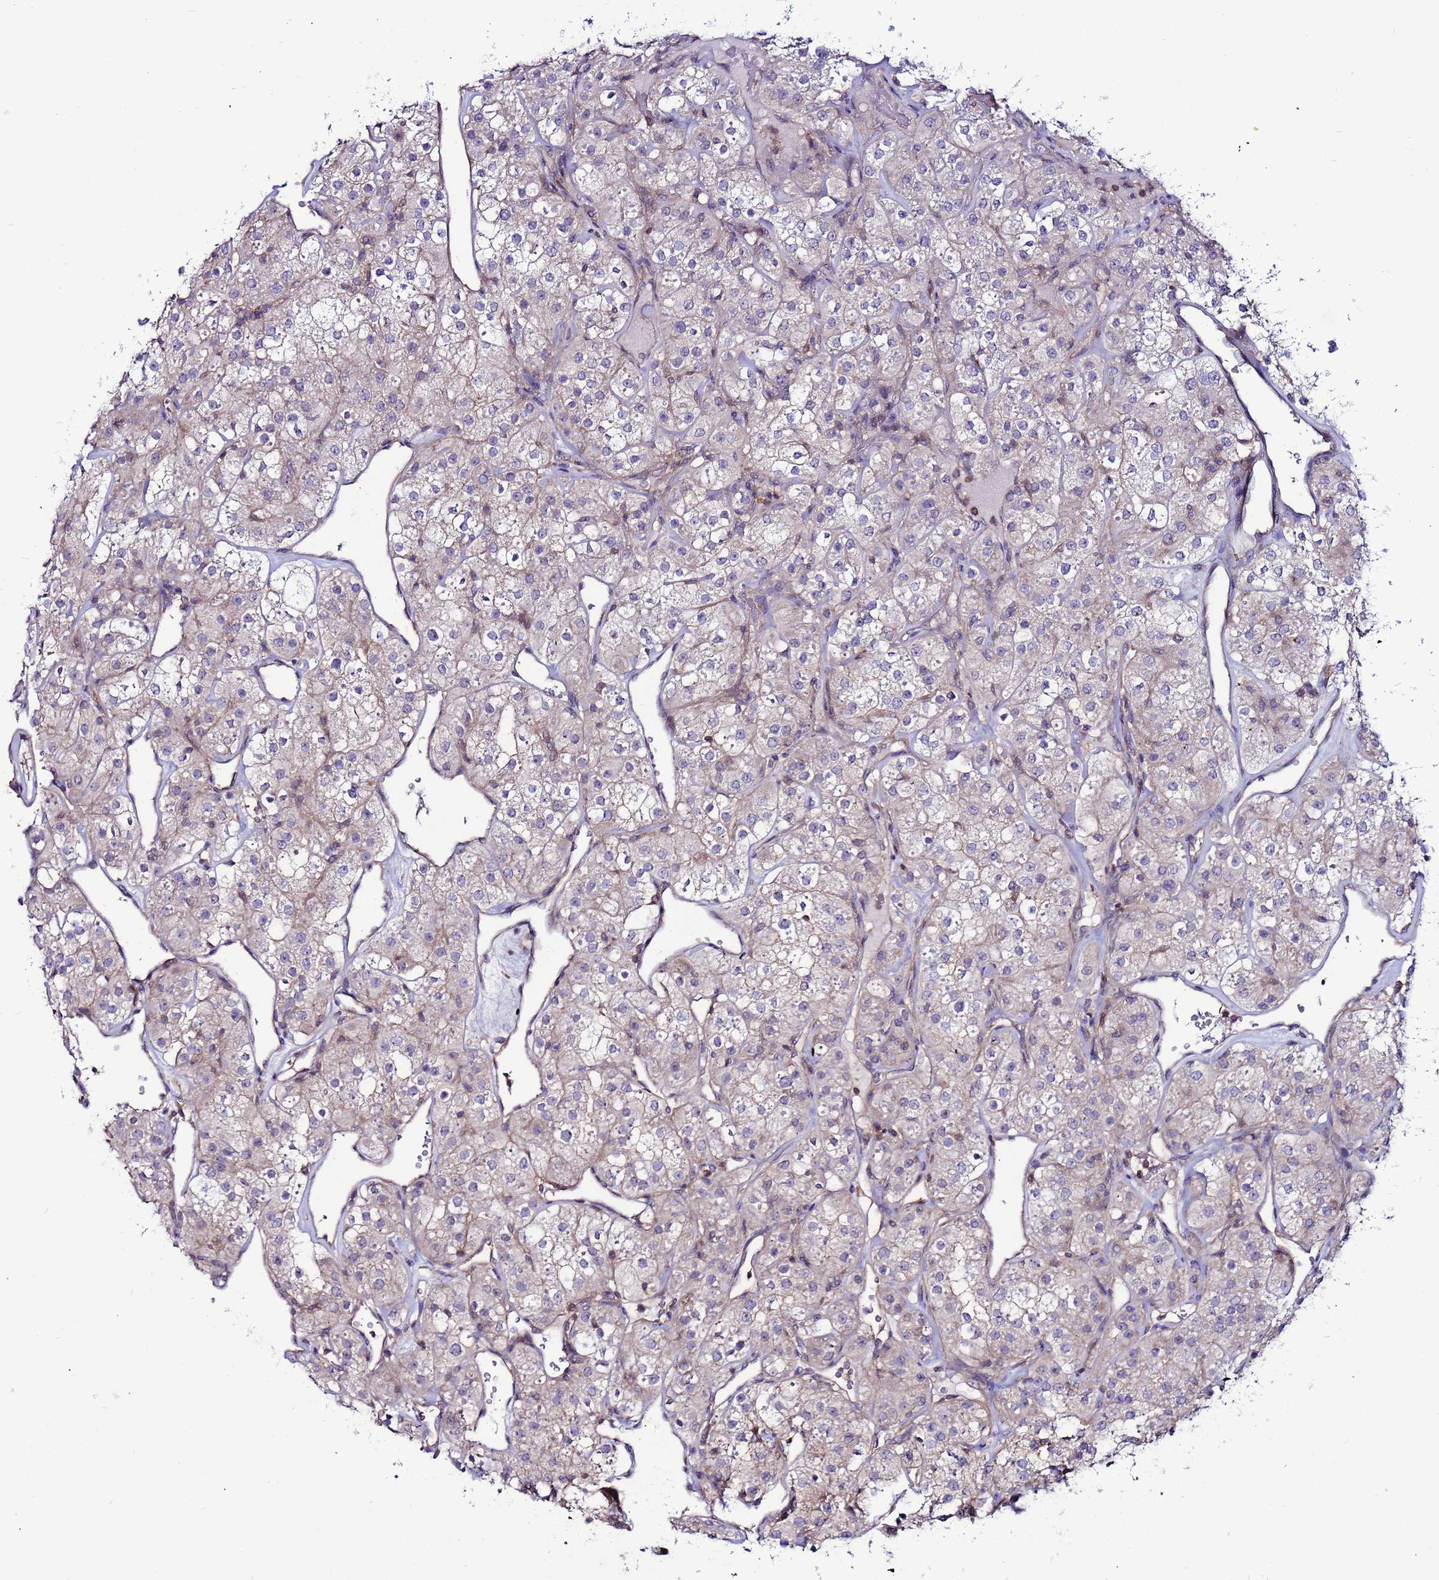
{"staining": {"intensity": "weak", "quantity": "<25%", "location": "cytoplasmic/membranous"}, "tissue": "renal cancer", "cell_type": "Tumor cells", "image_type": "cancer", "snomed": [{"axis": "morphology", "description": "Adenocarcinoma, NOS"}, {"axis": "topography", "description": "Kidney"}], "caption": "The photomicrograph reveals no significant positivity in tumor cells of renal cancer (adenocarcinoma).", "gene": "NRN1L", "patient": {"sex": "male", "age": 77}}